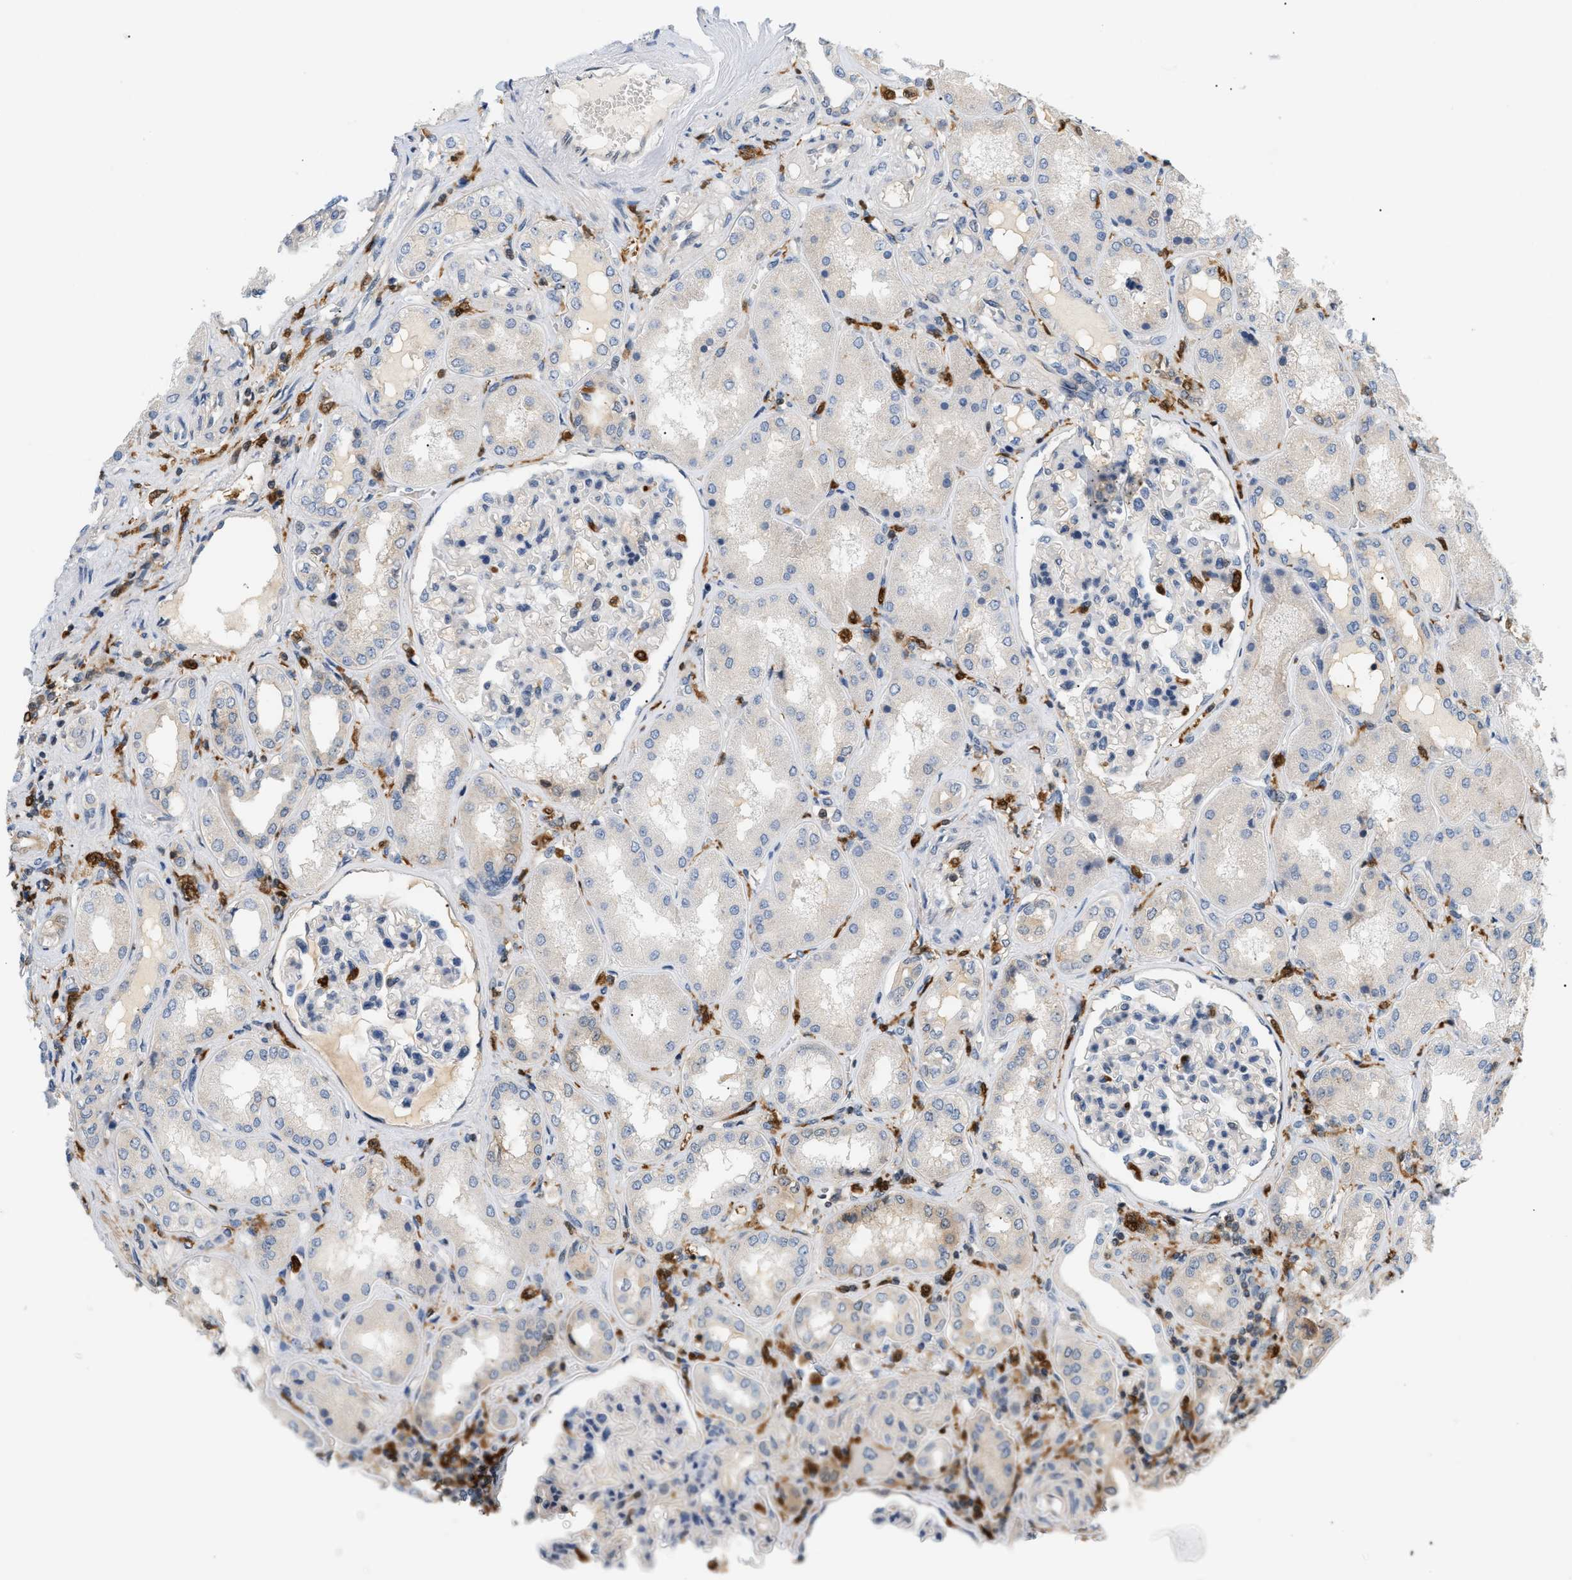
{"staining": {"intensity": "negative", "quantity": "none", "location": "none"}, "tissue": "kidney", "cell_type": "Cells in glomeruli", "image_type": "normal", "snomed": [{"axis": "morphology", "description": "Normal tissue, NOS"}, {"axis": "topography", "description": "Kidney"}], "caption": "A histopathology image of human kidney is negative for staining in cells in glomeruli. (Brightfield microscopy of DAB (3,3'-diaminobenzidine) immunohistochemistry (IHC) at high magnification).", "gene": "PYCARD", "patient": {"sex": "female", "age": 56}}